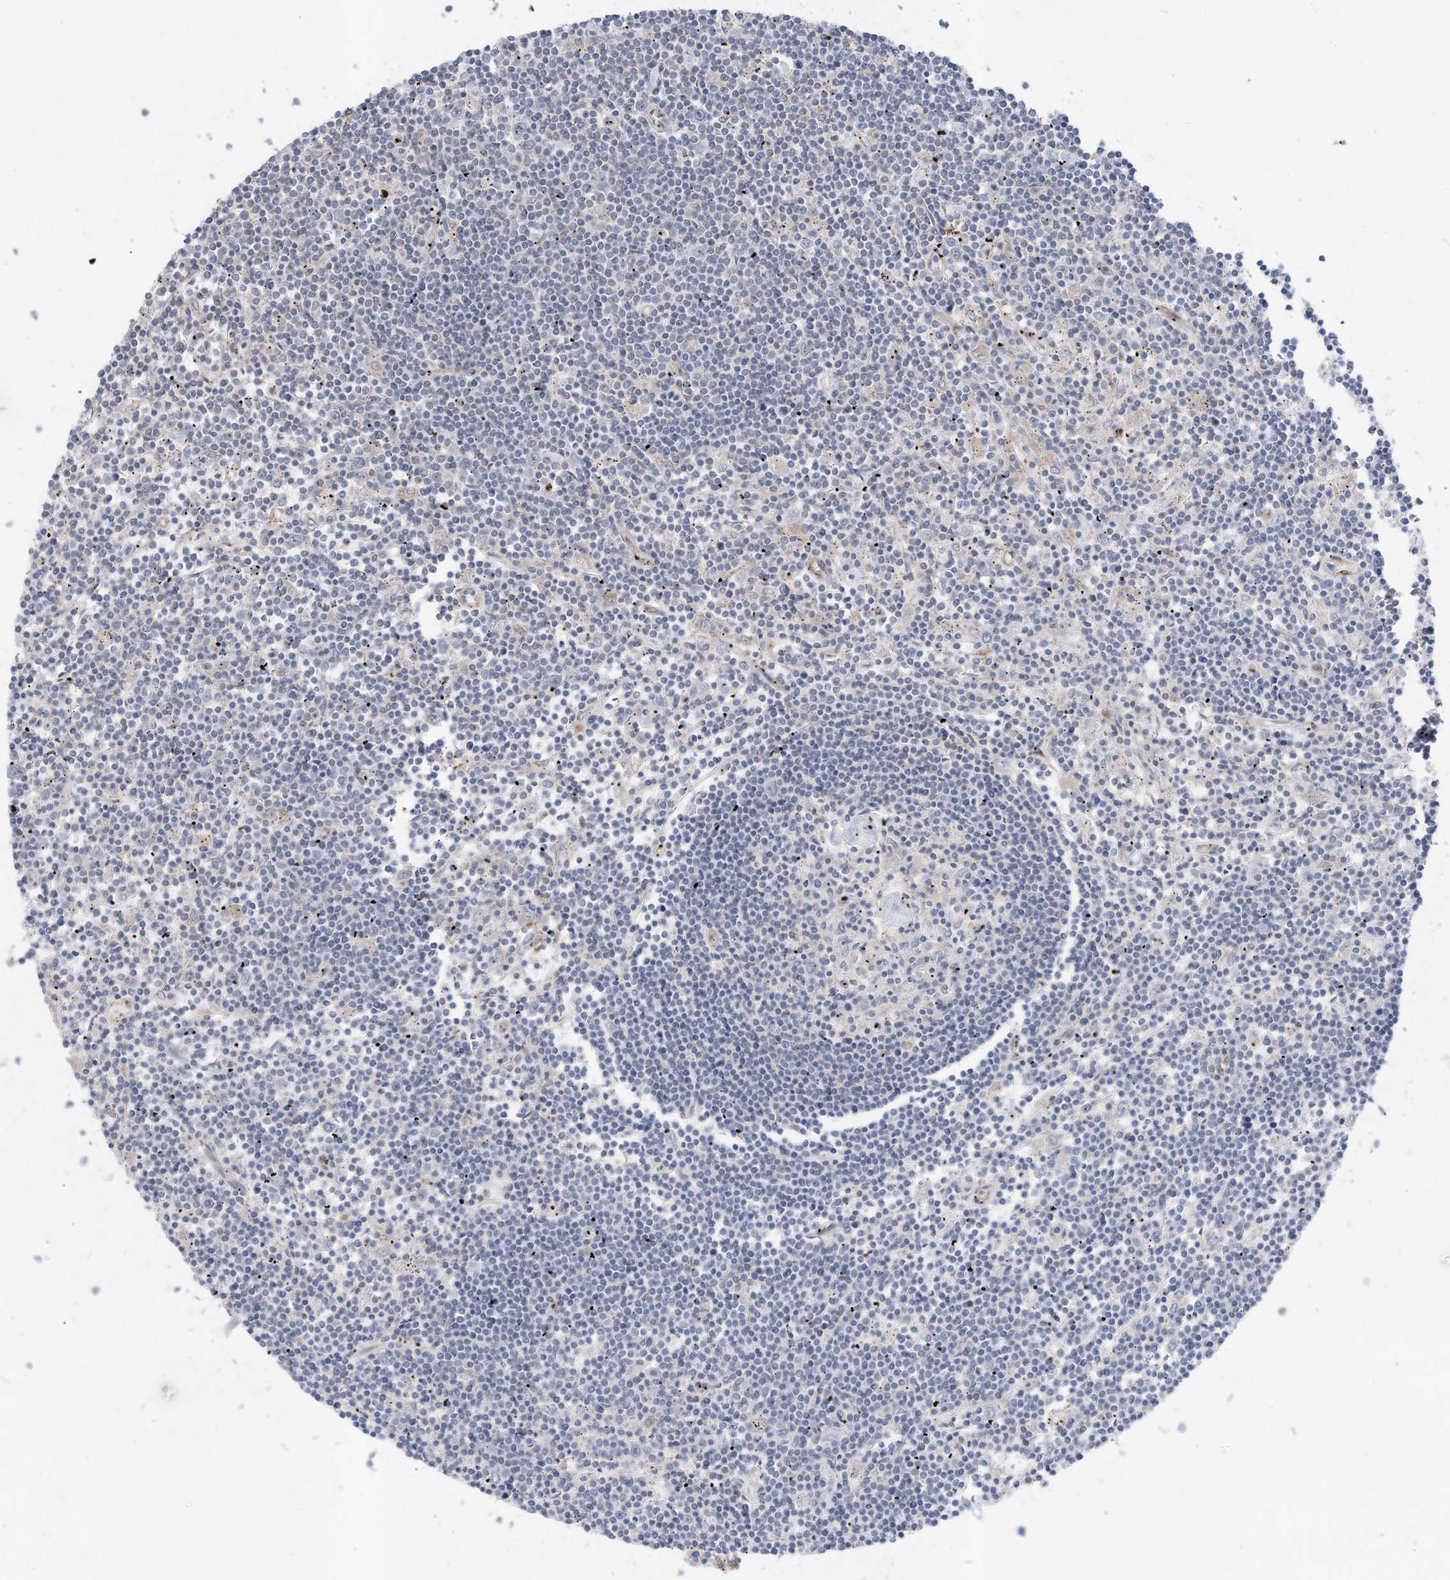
{"staining": {"intensity": "negative", "quantity": "none", "location": "none"}, "tissue": "lymphoma", "cell_type": "Tumor cells", "image_type": "cancer", "snomed": [{"axis": "morphology", "description": "Malignant lymphoma, non-Hodgkin's type, Low grade"}, {"axis": "topography", "description": "Spleen"}], "caption": "Tumor cells show no significant protein positivity in low-grade malignant lymphoma, non-Hodgkin's type.", "gene": "SLC17A7", "patient": {"sex": "male", "age": 76}}